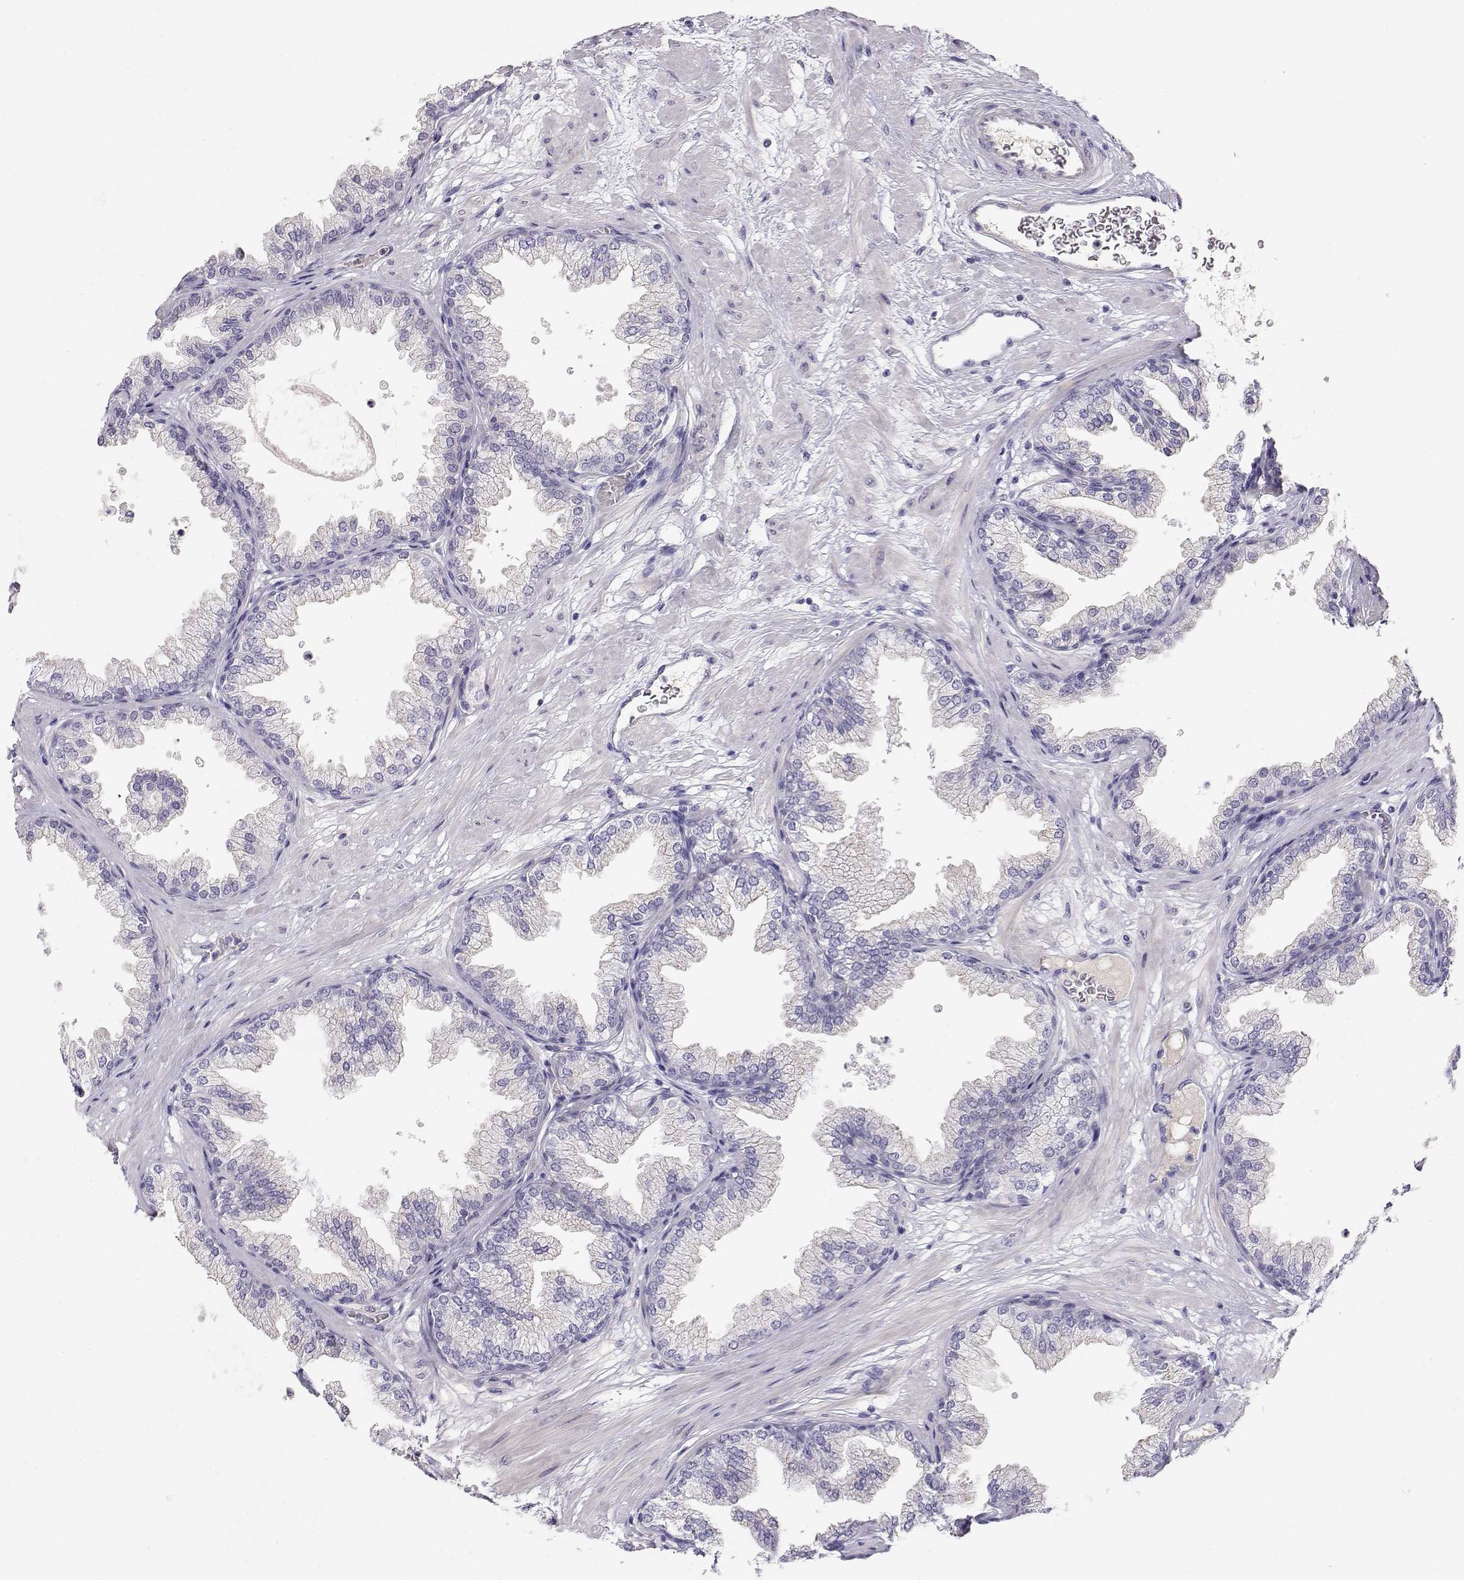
{"staining": {"intensity": "negative", "quantity": "none", "location": "none"}, "tissue": "prostate", "cell_type": "Glandular cells", "image_type": "normal", "snomed": [{"axis": "morphology", "description": "Normal tissue, NOS"}, {"axis": "topography", "description": "Prostate"}], "caption": "The image exhibits no staining of glandular cells in normal prostate. (DAB (3,3'-diaminobenzidine) immunohistochemistry, high magnification).", "gene": "CDHR1", "patient": {"sex": "male", "age": 37}}